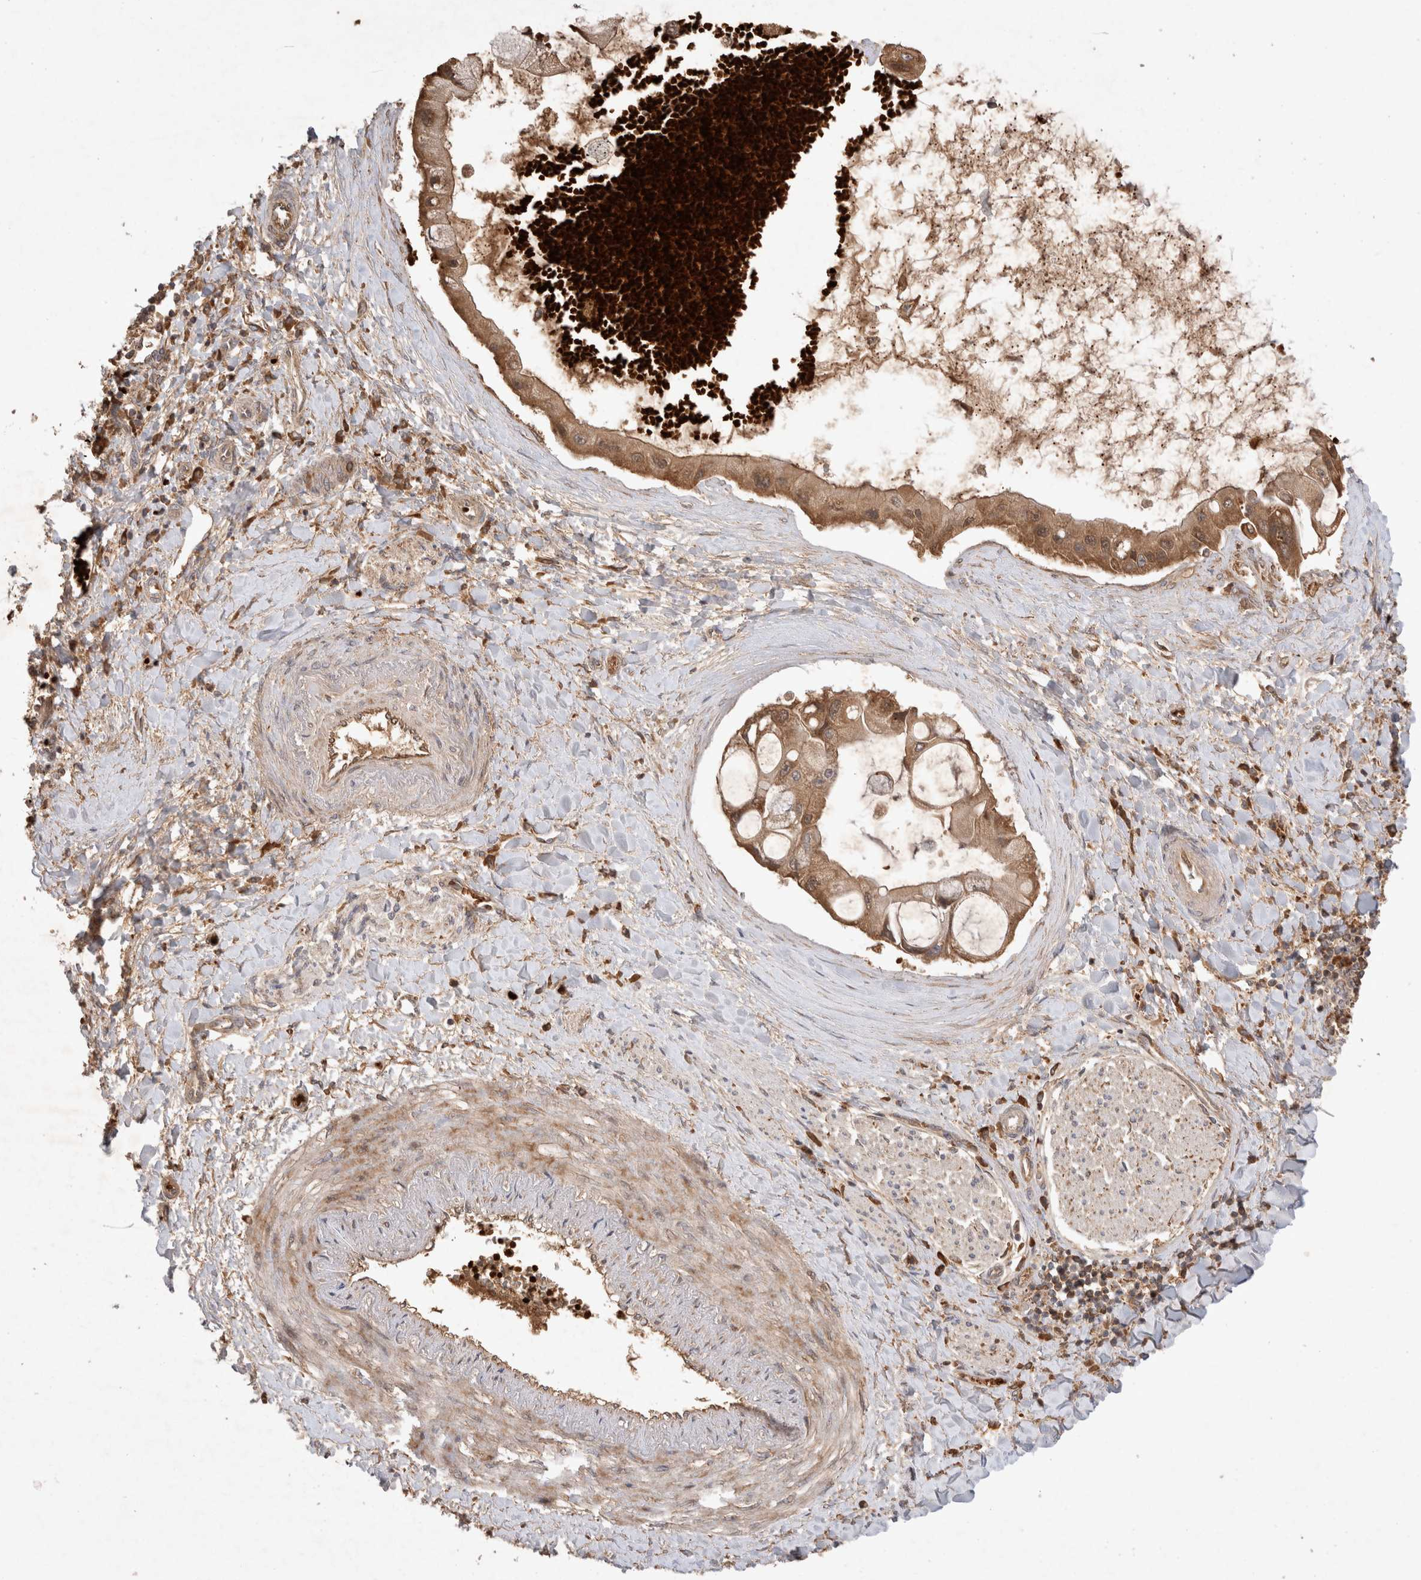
{"staining": {"intensity": "moderate", "quantity": ">75%", "location": "cytoplasmic/membranous"}, "tissue": "liver cancer", "cell_type": "Tumor cells", "image_type": "cancer", "snomed": [{"axis": "morphology", "description": "Cholangiocarcinoma"}, {"axis": "topography", "description": "Liver"}], "caption": "Liver cancer stained for a protein (brown) shows moderate cytoplasmic/membranous positive expression in approximately >75% of tumor cells.", "gene": "FAM221A", "patient": {"sex": "male", "age": 50}}